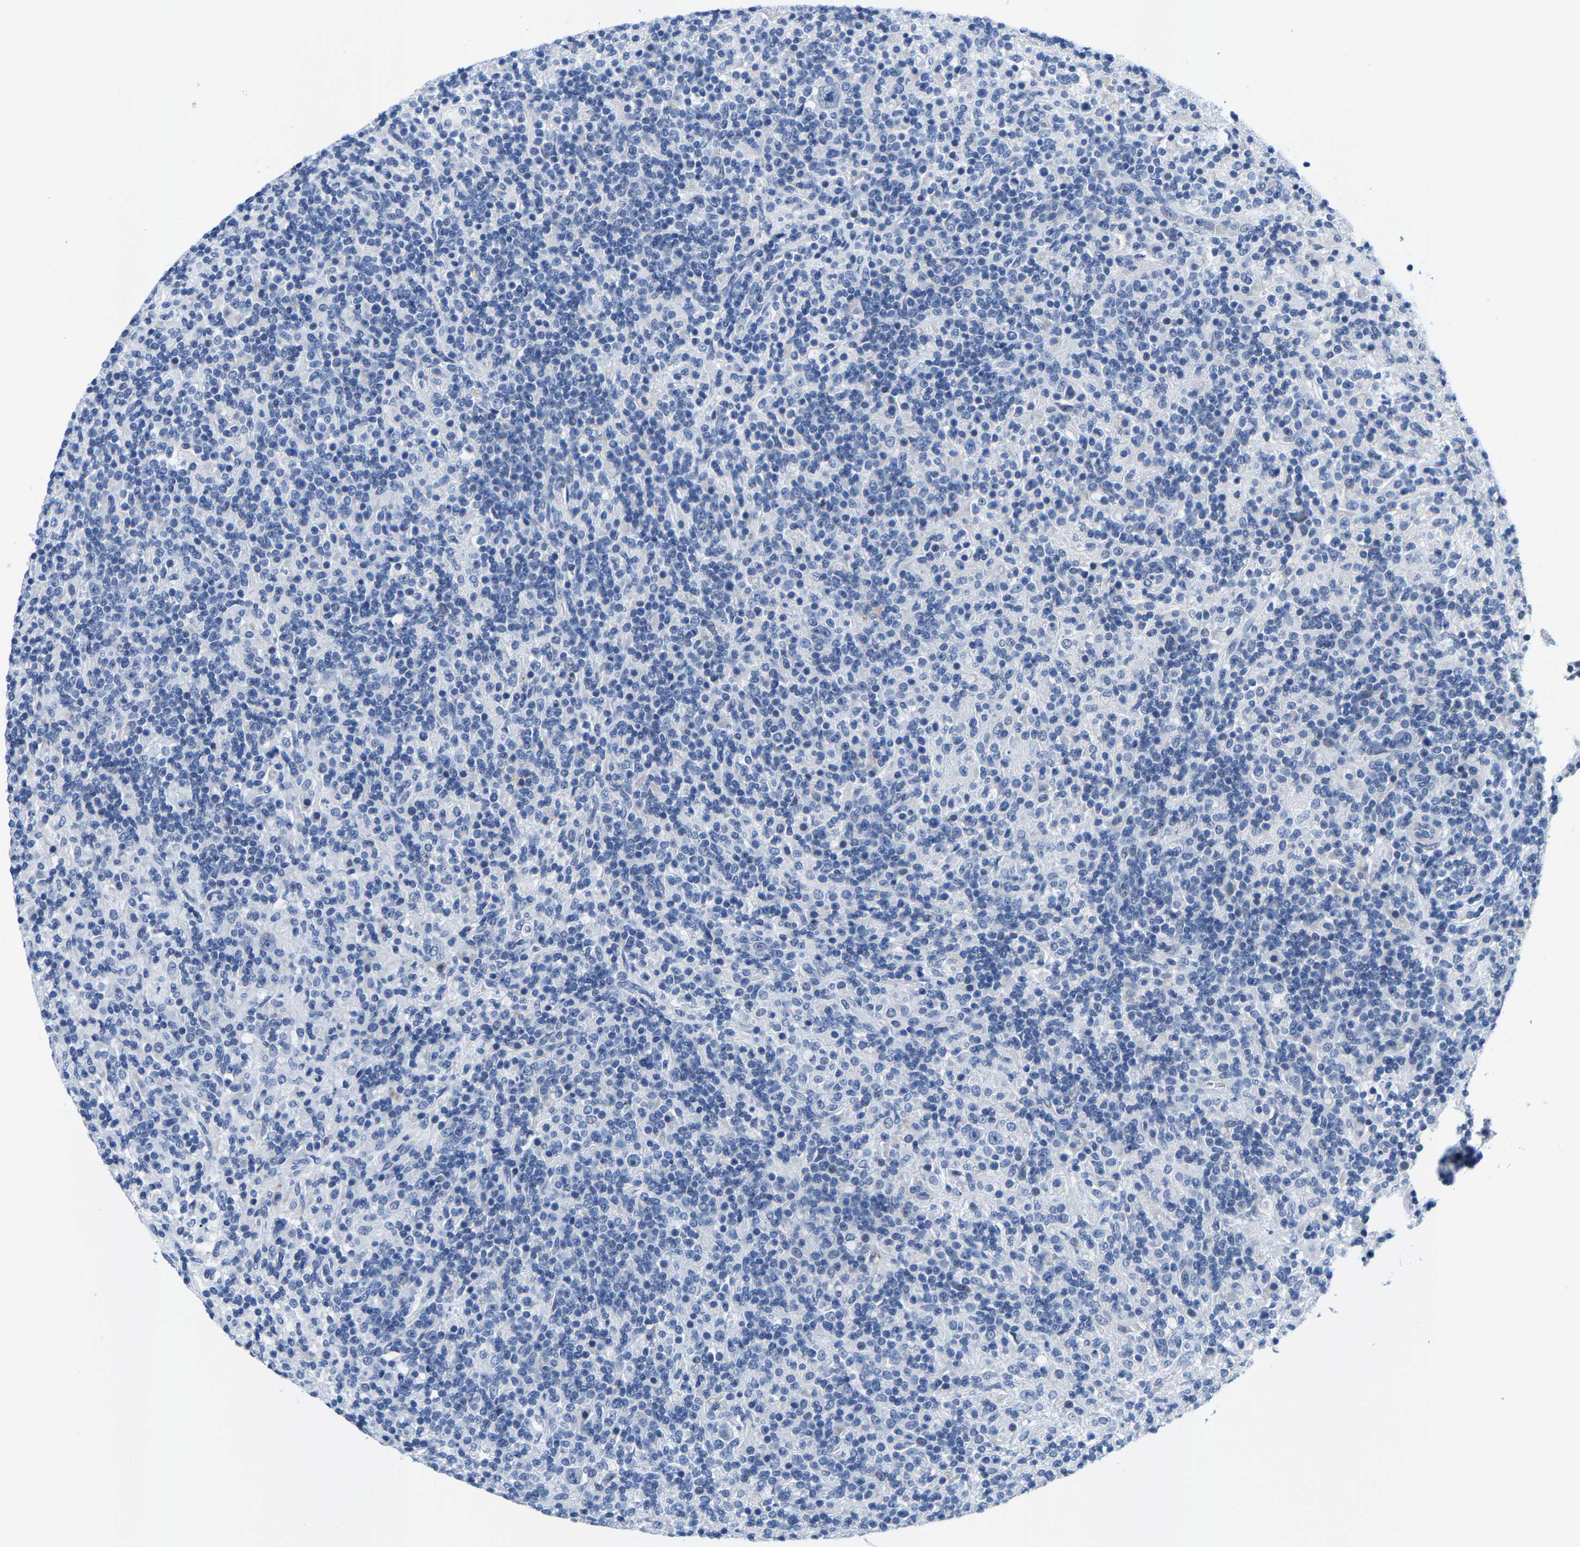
{"staining": {"intensity": "negative", "quantity": "none", "location": "none"}, "tissue": "lymphoma", "cell_type": "Tumor cells", "image_type": "cancer", "snomed": [{"axis": "morphology", "description": "Hodgkin's disease, NOS"}, {"axis": "topography", "description": "Lymph node"}], "caption": "DAB (3,3'-diaminobenzidine) immunohistochemical staining of Hodgkin's disease exhibits no significant expression in tumor cells. Brightfield microscopy of IHC stained with DAB (brown) and hematoxylin (blue), captured at high magnification.", "gene": "KLHL1", "patient": {"sex": "male", "age": 70}}